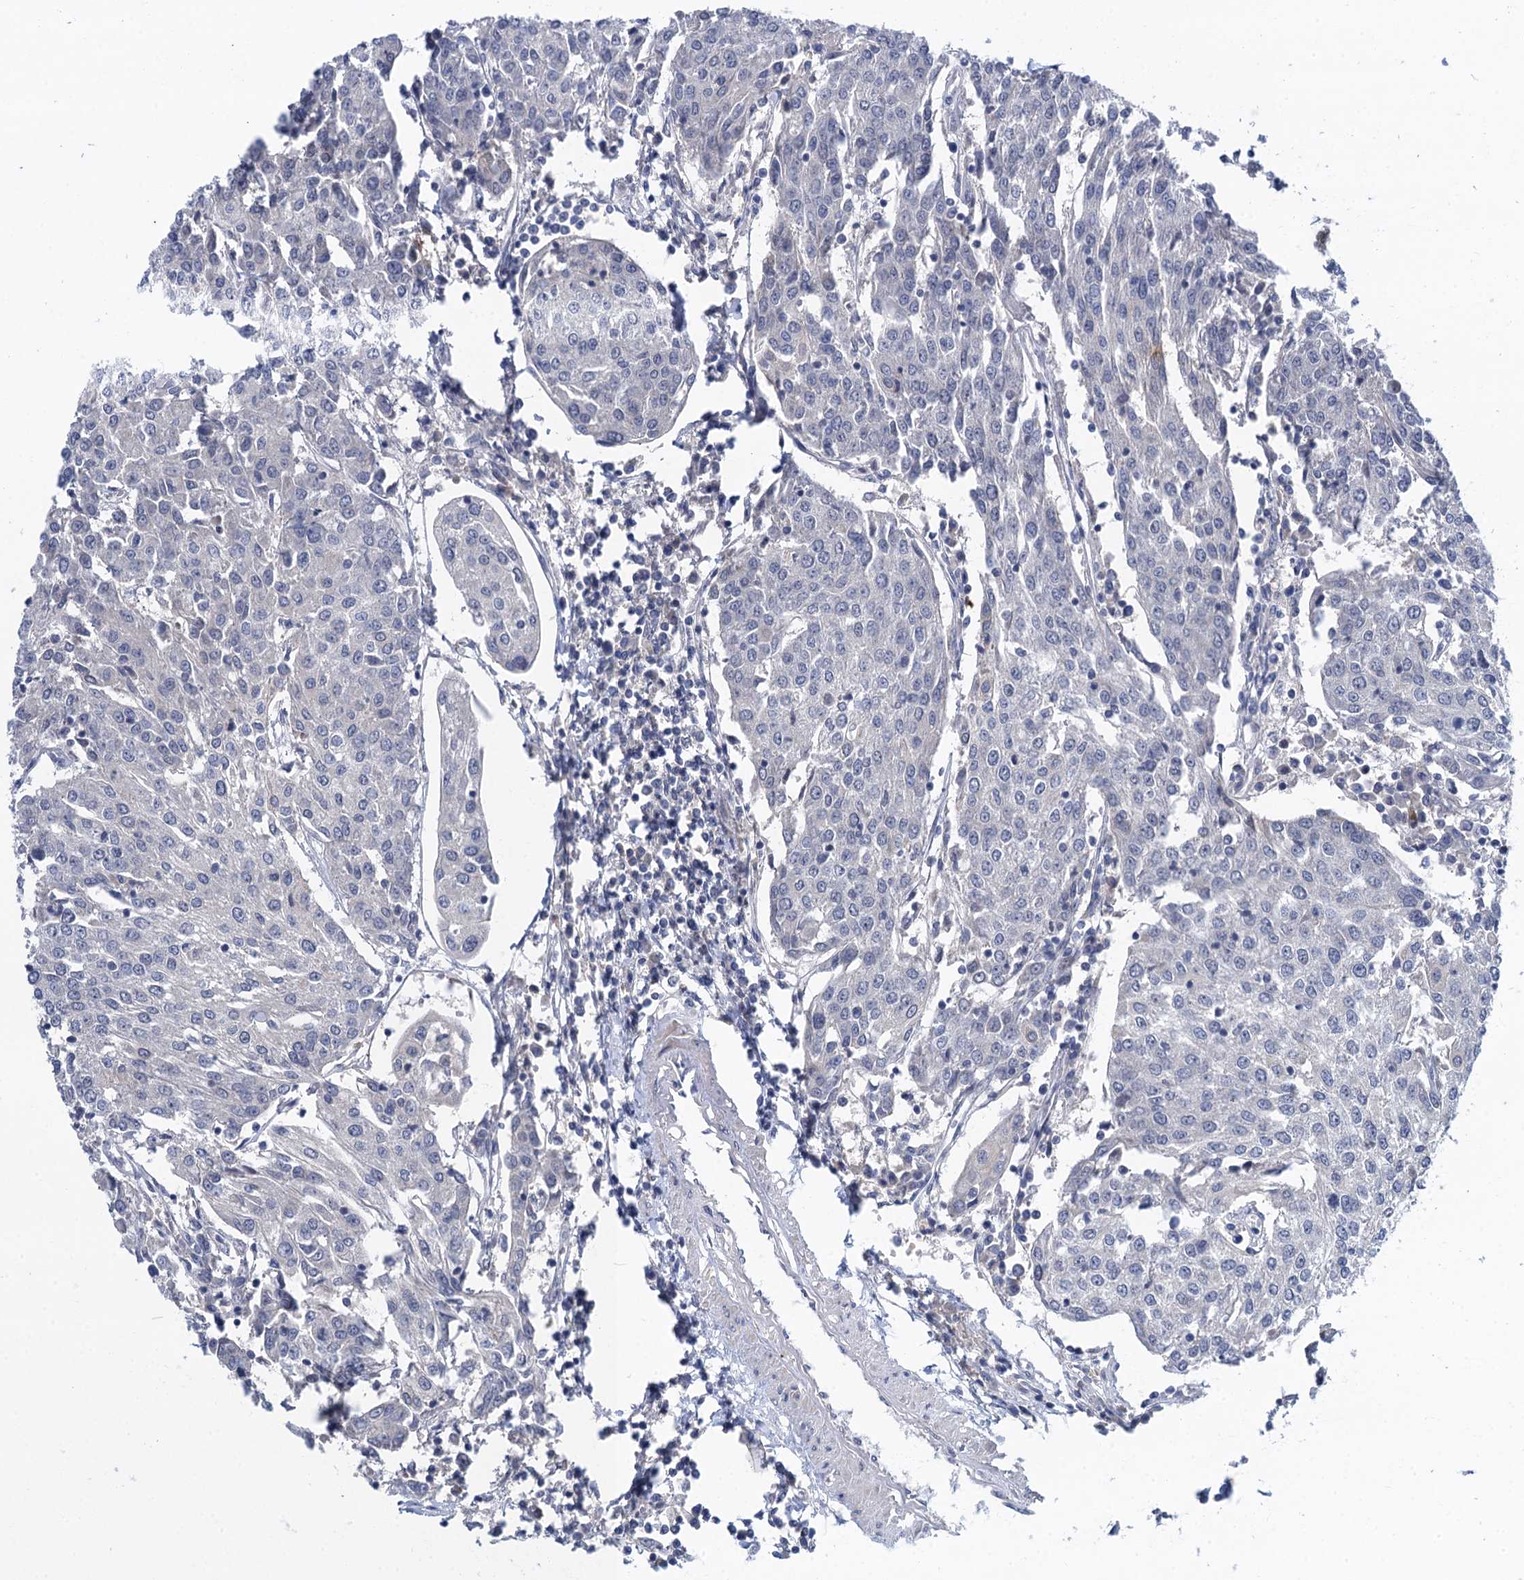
{"staining": {"intensity": "negative", "quantity": "none", "location": "none"}, "tissue": "urothelial cancer", "cell_type": "Tumor cells", "image_type": "cancer", "snomed": [{"axis": "morphology", "description": "Urothelial carcinoma, High grade"}, {"axis": "topography", "description": "Urinary bladder"}], "caption": "This is an immunohistochemistry micrograph of human high-grade urothelial carcinoma. There is no expression in tumor cells.", "gene": "MRFAP1", "patient": {"sex": "female", "age": 85}}